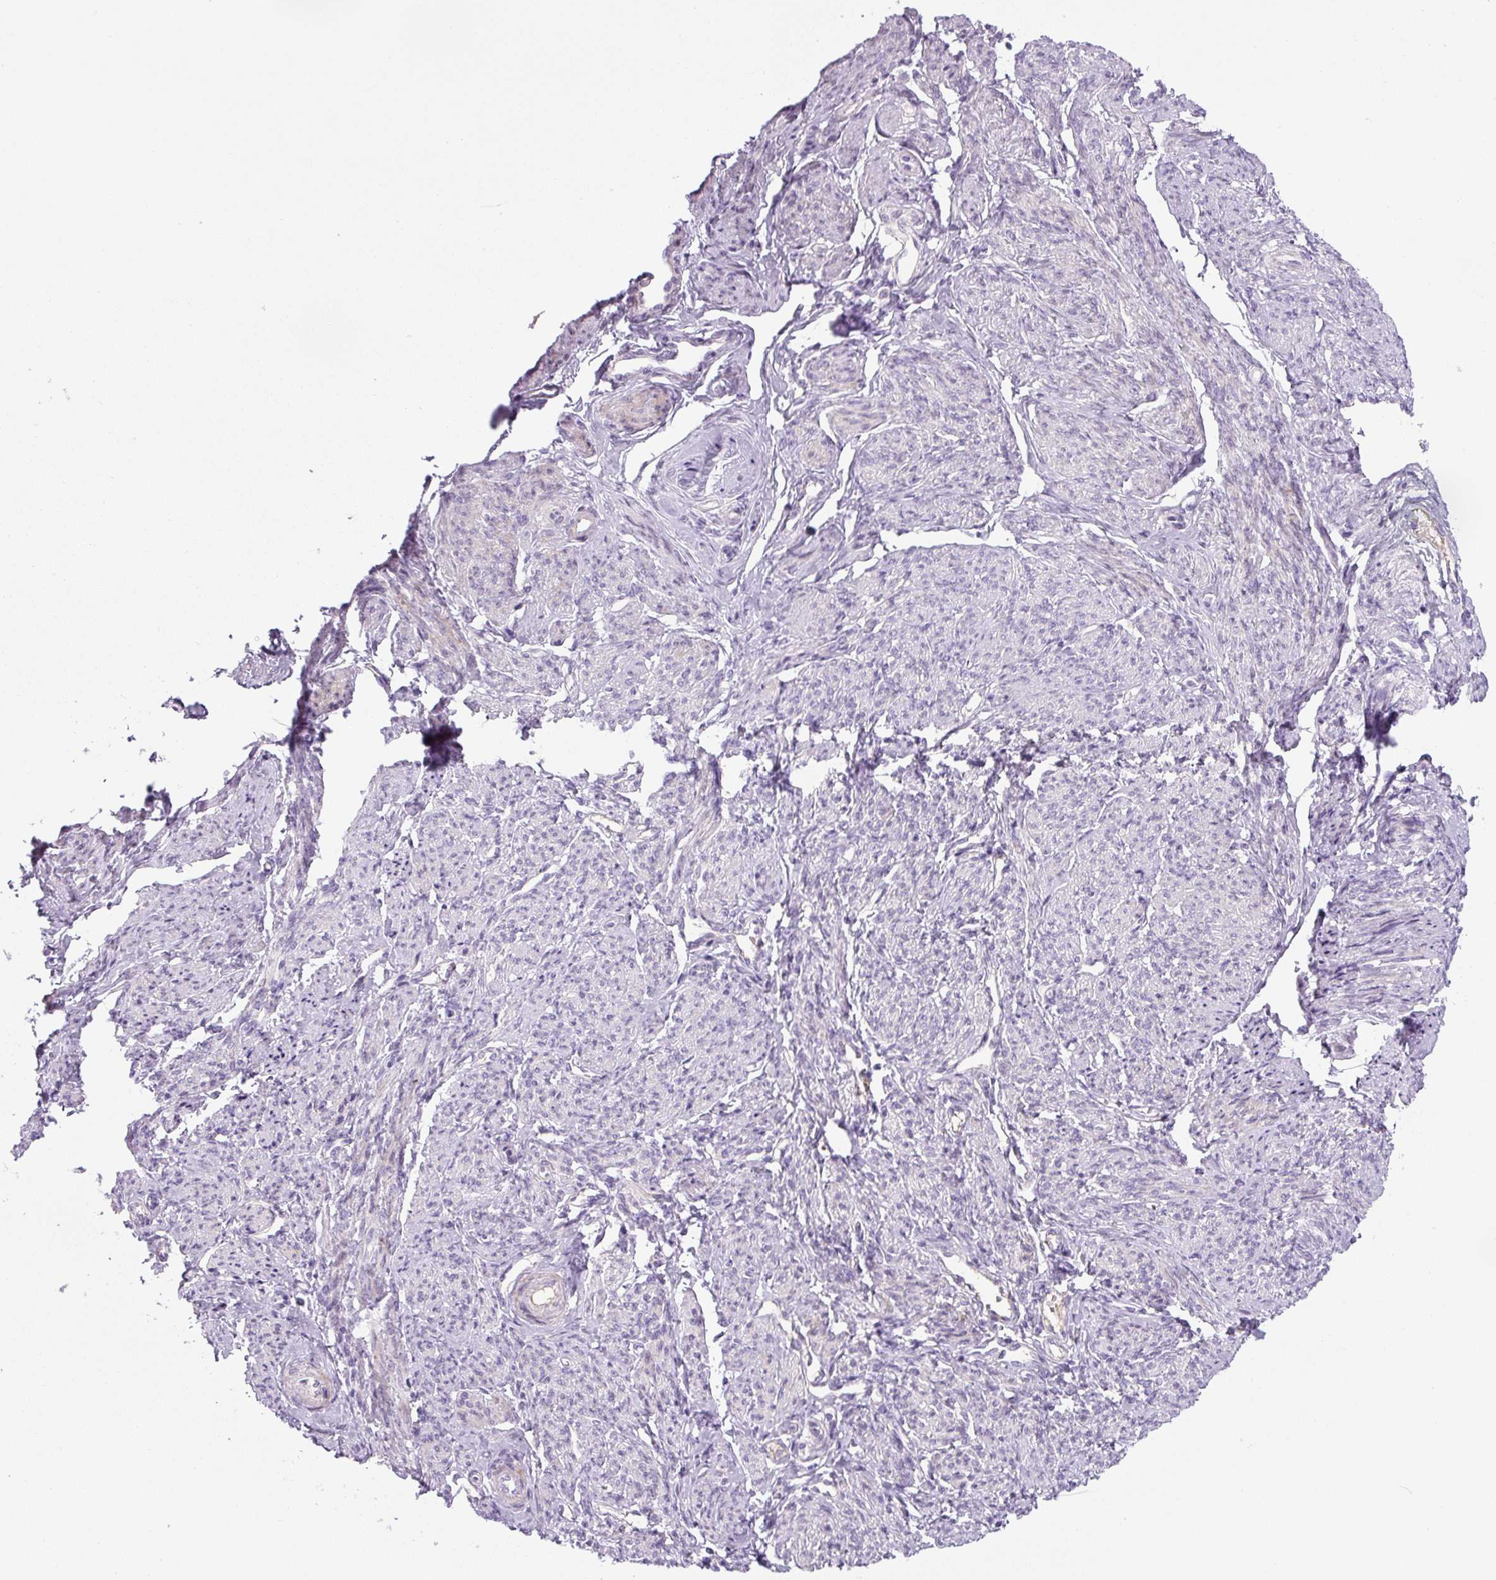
{"staining": {"intensity": "moderate", "quantity": "25%-75%", "location": "cytoplasmic/membranous"}, "tissue": "smooth muscle", "cell_type": "Smooth muscle cells", "image_type": "normal", "snomed": [{"axis": "morphology", "description": "Normal tissue, NOS"}, {"axis": "topography", "description": "Smooth muscle"}], "caption": "Smooth muscle stained for a protein (brown) demonstrates moderate cytoplasmic/membranous positive positivity in approximately 25%-75% of smooth muscle cells.", "gene": "PRM1", "patient": {"sex": "female", "age": 65}}